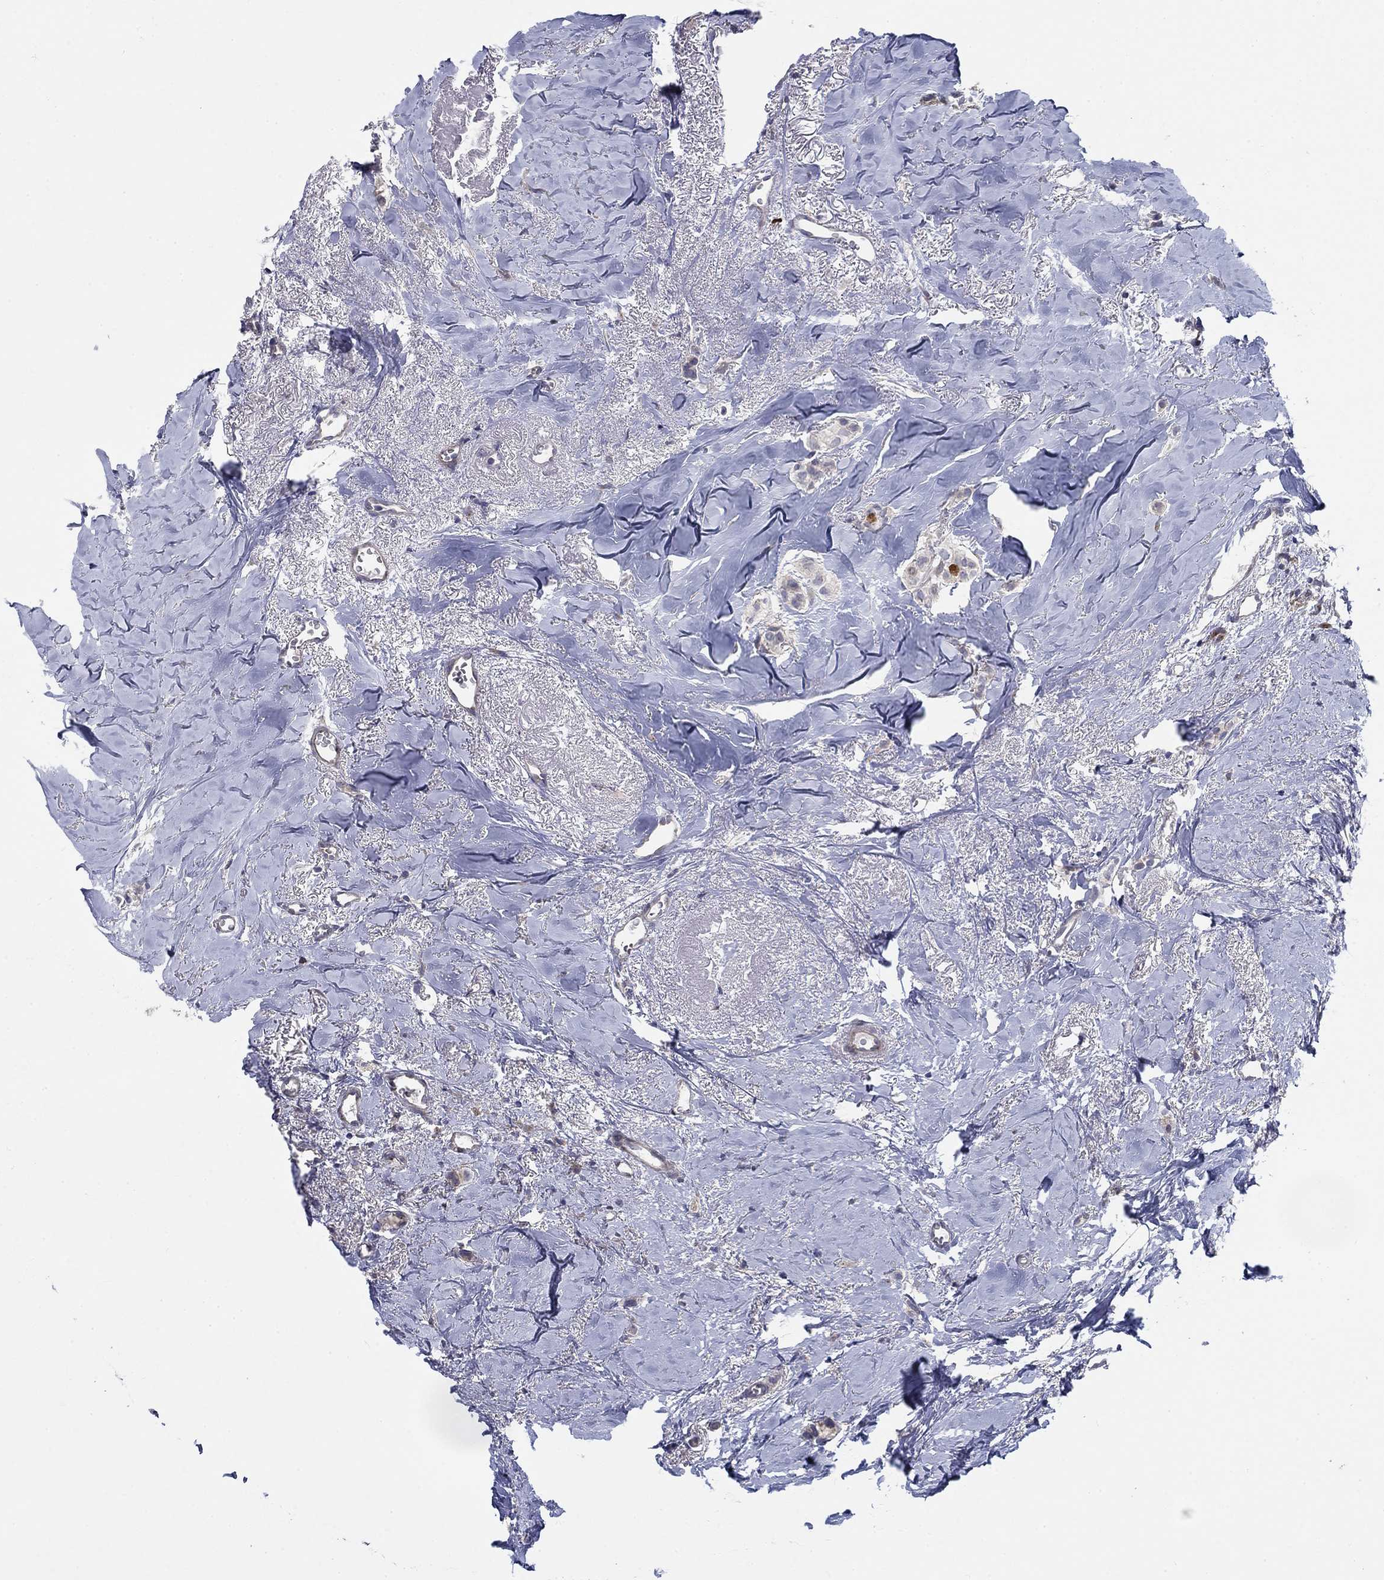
{"staining": {"intensity": "strong", "quantity": "<25%", "location": "nuclear"}, "tissue": "breast cancer", "cell_type": "Tumor cells", "image_type": "cancer", "snomed": [{"axis": "morphology", "description": "Duct carcinoma"}, {"axis": "topography", "description": "Breast"}], "caption": "IHC of human breast cancer (intraductal carcinoma) shows medium levels of strong nuclear positivity in approximately <25% of tumor cells.", "gene": "PRC1", "patient": {"sex": "female", "age": 85}}